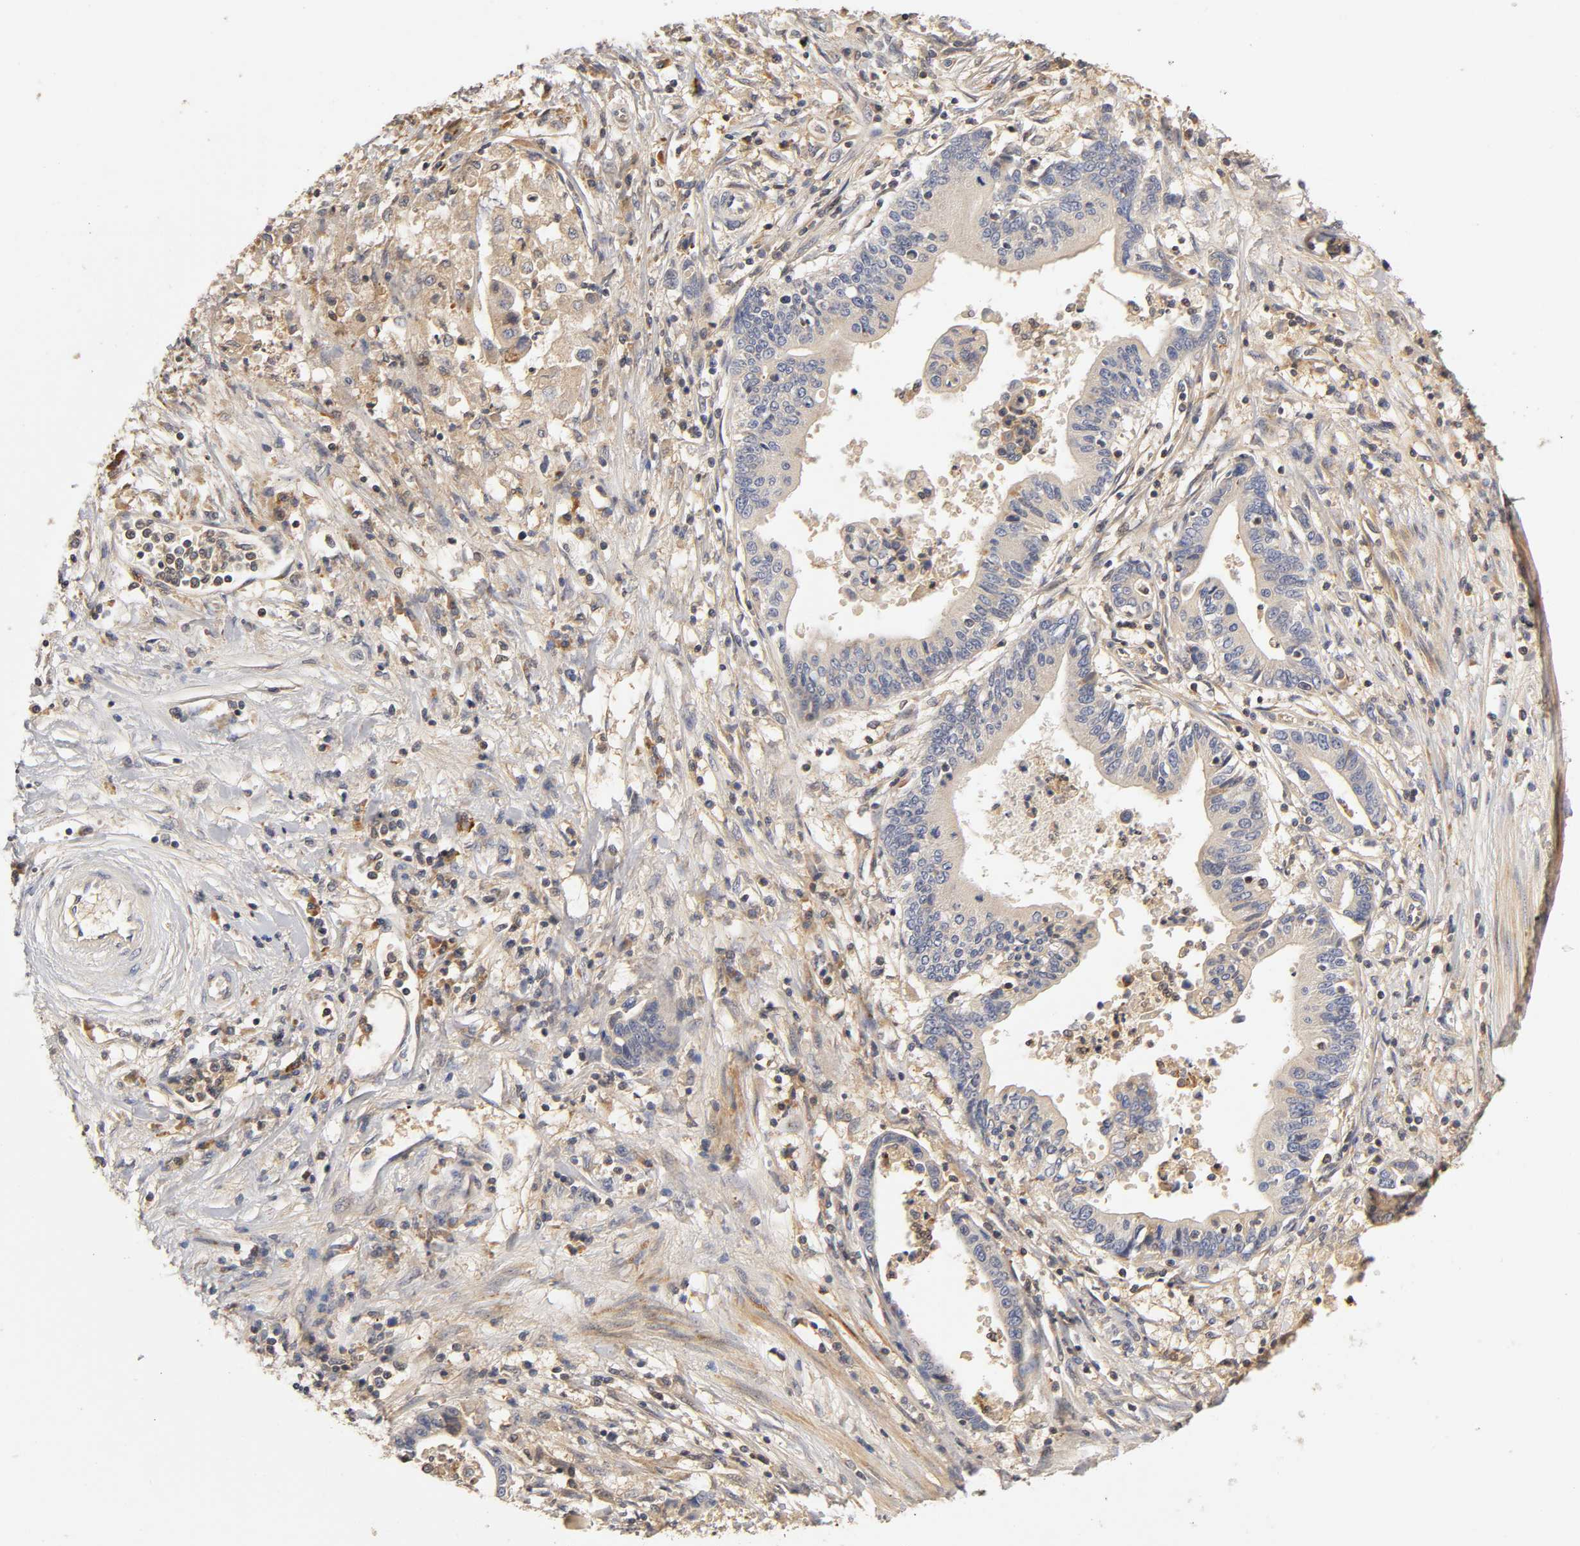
{"staining": {"intensity": "weak", "quantity": ">75%", "location": "cytoplasmic/membranous"}, "tissue": "pancreatic cancer", "cell_type": "Tumor cells", "image_type": "cancer", "snomed": [{"axis": "morphology", "description": "Adenocarcinoma, NOS"}, {"axis": "topography", "description": "Pancreas"}], "caption": "IHC of human pancreatic adenocarcinoma displays low levels of weak cytoplasmic/membranous expression in about >75% of tumor cells.", "gene": "RHOA", "patient": {"sex": "female", "age": 48}}